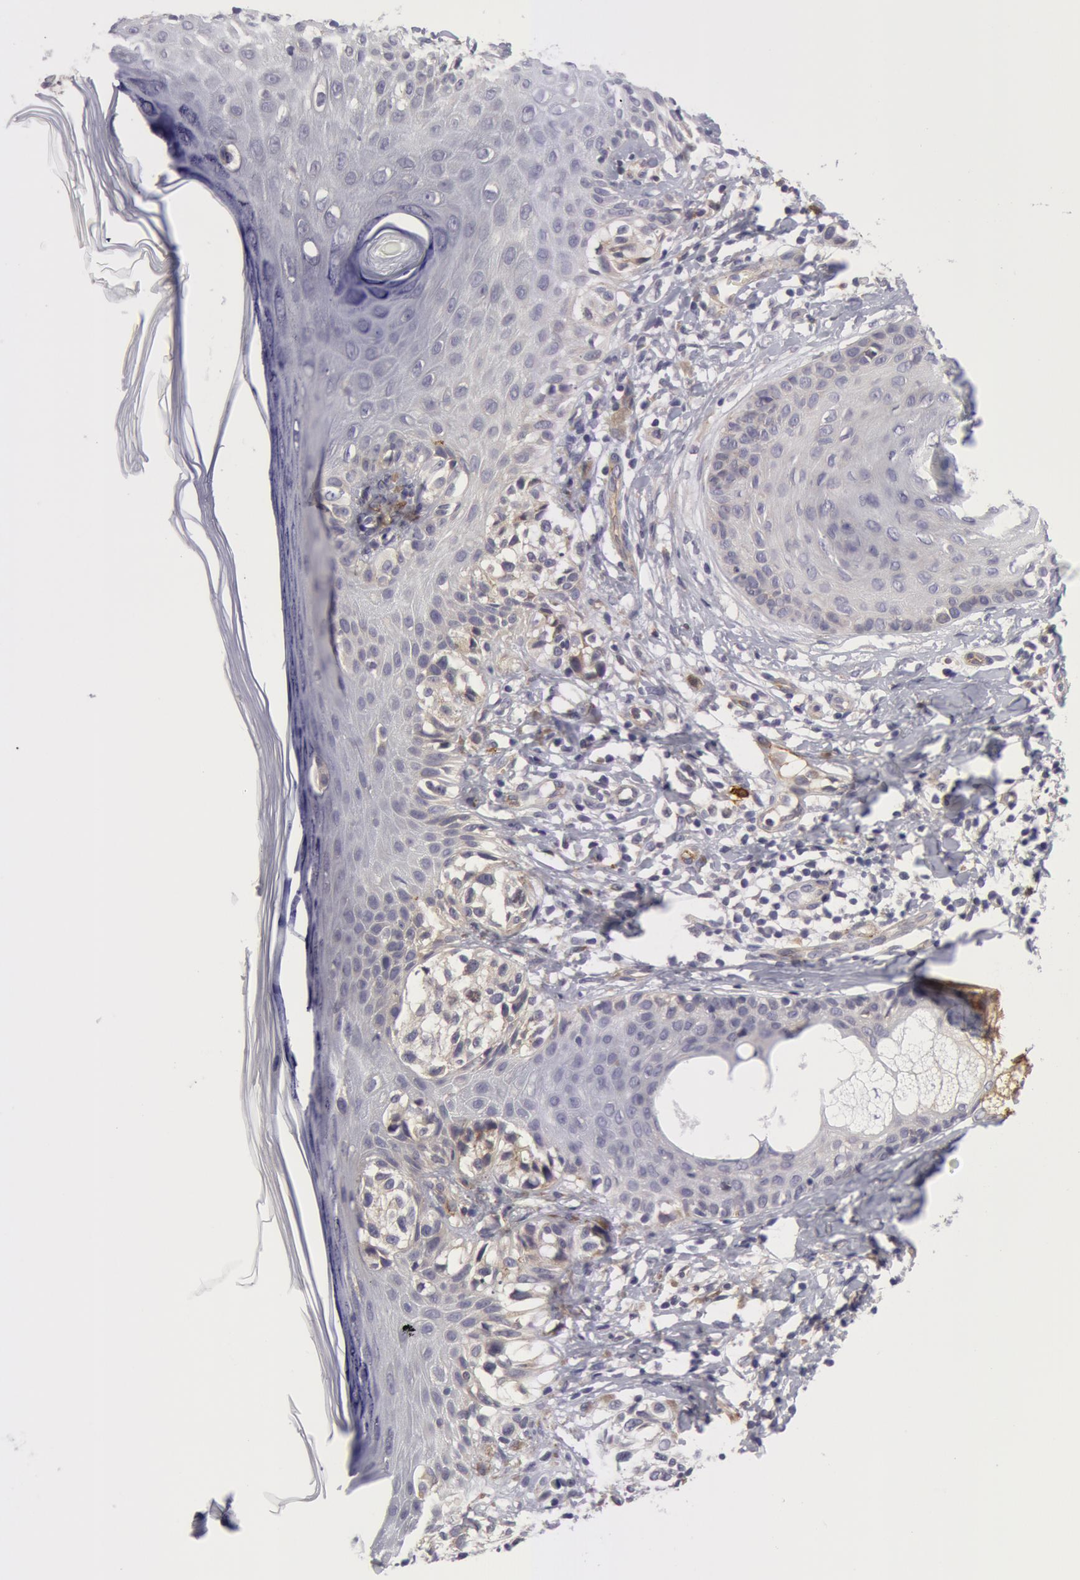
{"staining": {"intensity": "negative", "quantity": "none", "location": "none"}, "tissue": "melanoma", "cell_type": "Tumor cells", "image_type": "cancer", "snomed": [{"axis": "morphology", "description": "Malignant melanoma, NOS"}, {"axis": "topography", "description": "Skin"}], "caption": "Immunohistochemistry (IHC) image of neoplastic tissue: melanoma stained with DAB (3,3'-diaminobenzidine) displays no significant protein positivity in tumor cells.", "gene": "IL23A", "patient": {"sex": "male", "age": 57}}